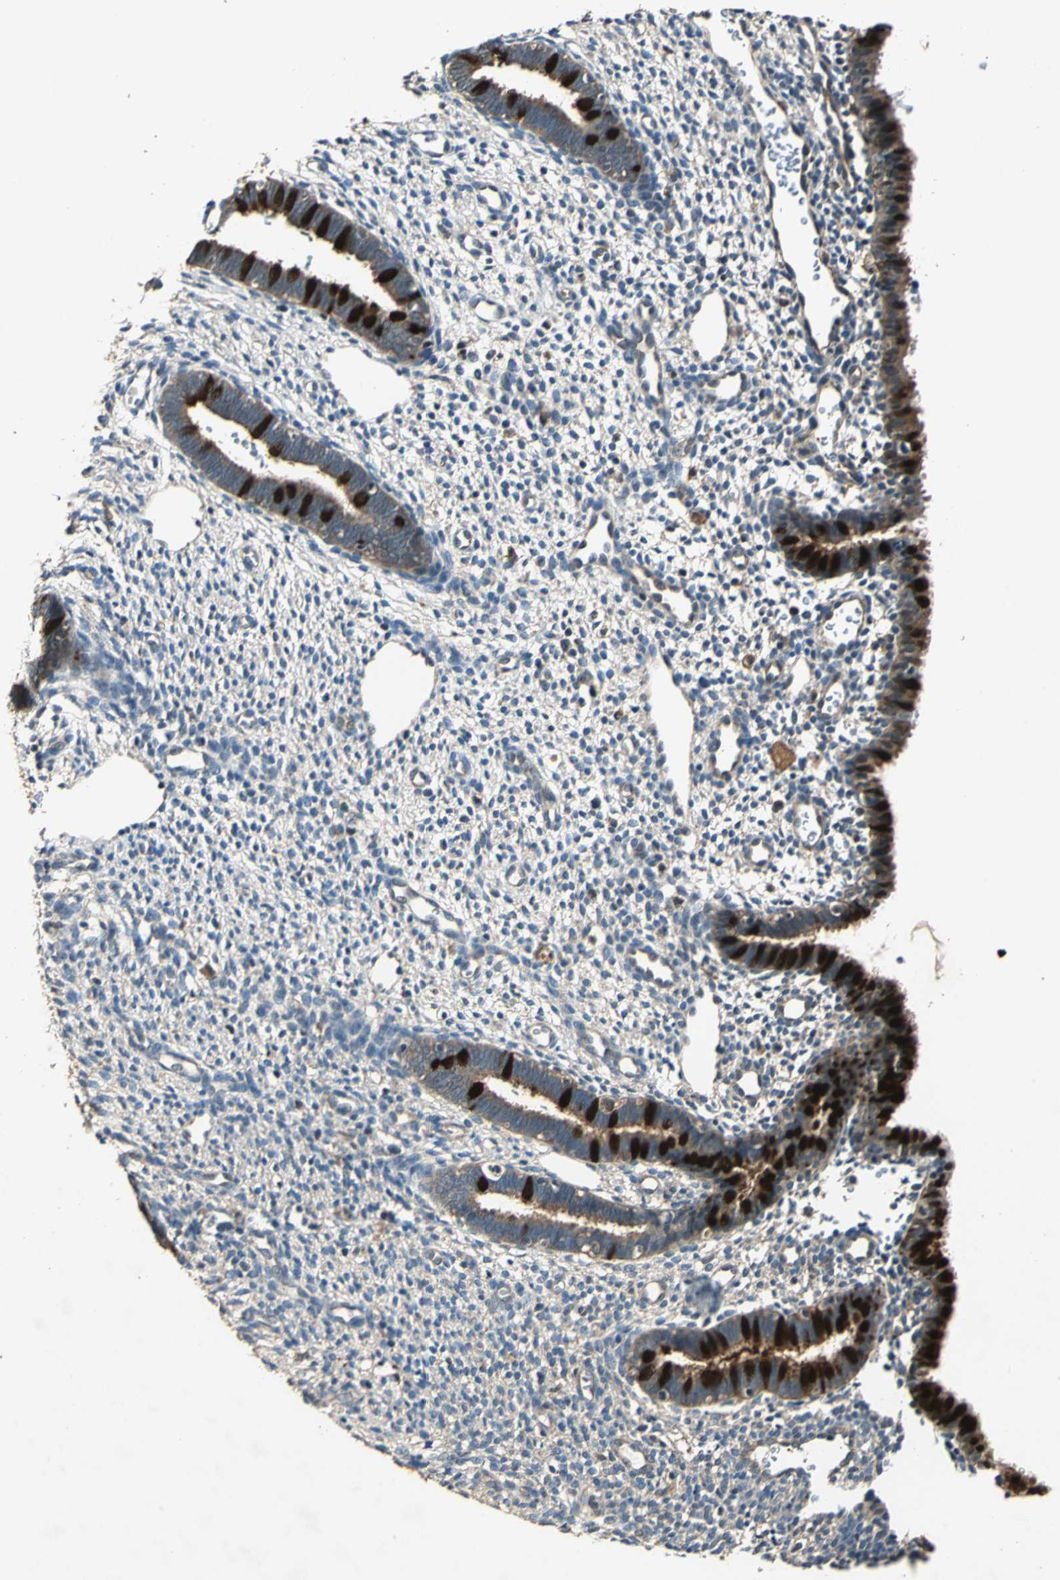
{"staining": {"intensity": "weak", "quantity": "25%-75%", "location": "cytoplasmic/membranous"}, "tissue": "endometrium", "cell_type": "Cells in endometrial stroma", "image_type": "normal", "snomed": [{"axis": "morphology", "description": "Normal tissue, NOS"}, {"axis": "topography", "description": "Endometrium"}], "caption": "A micrograph of human endometrium stained for a protein shows weak cytoplasmic/membranous brown staining in cells in endometrial stroma.", "gene": "RRM2B", "patient": {"sex": "female", "age": 27}}